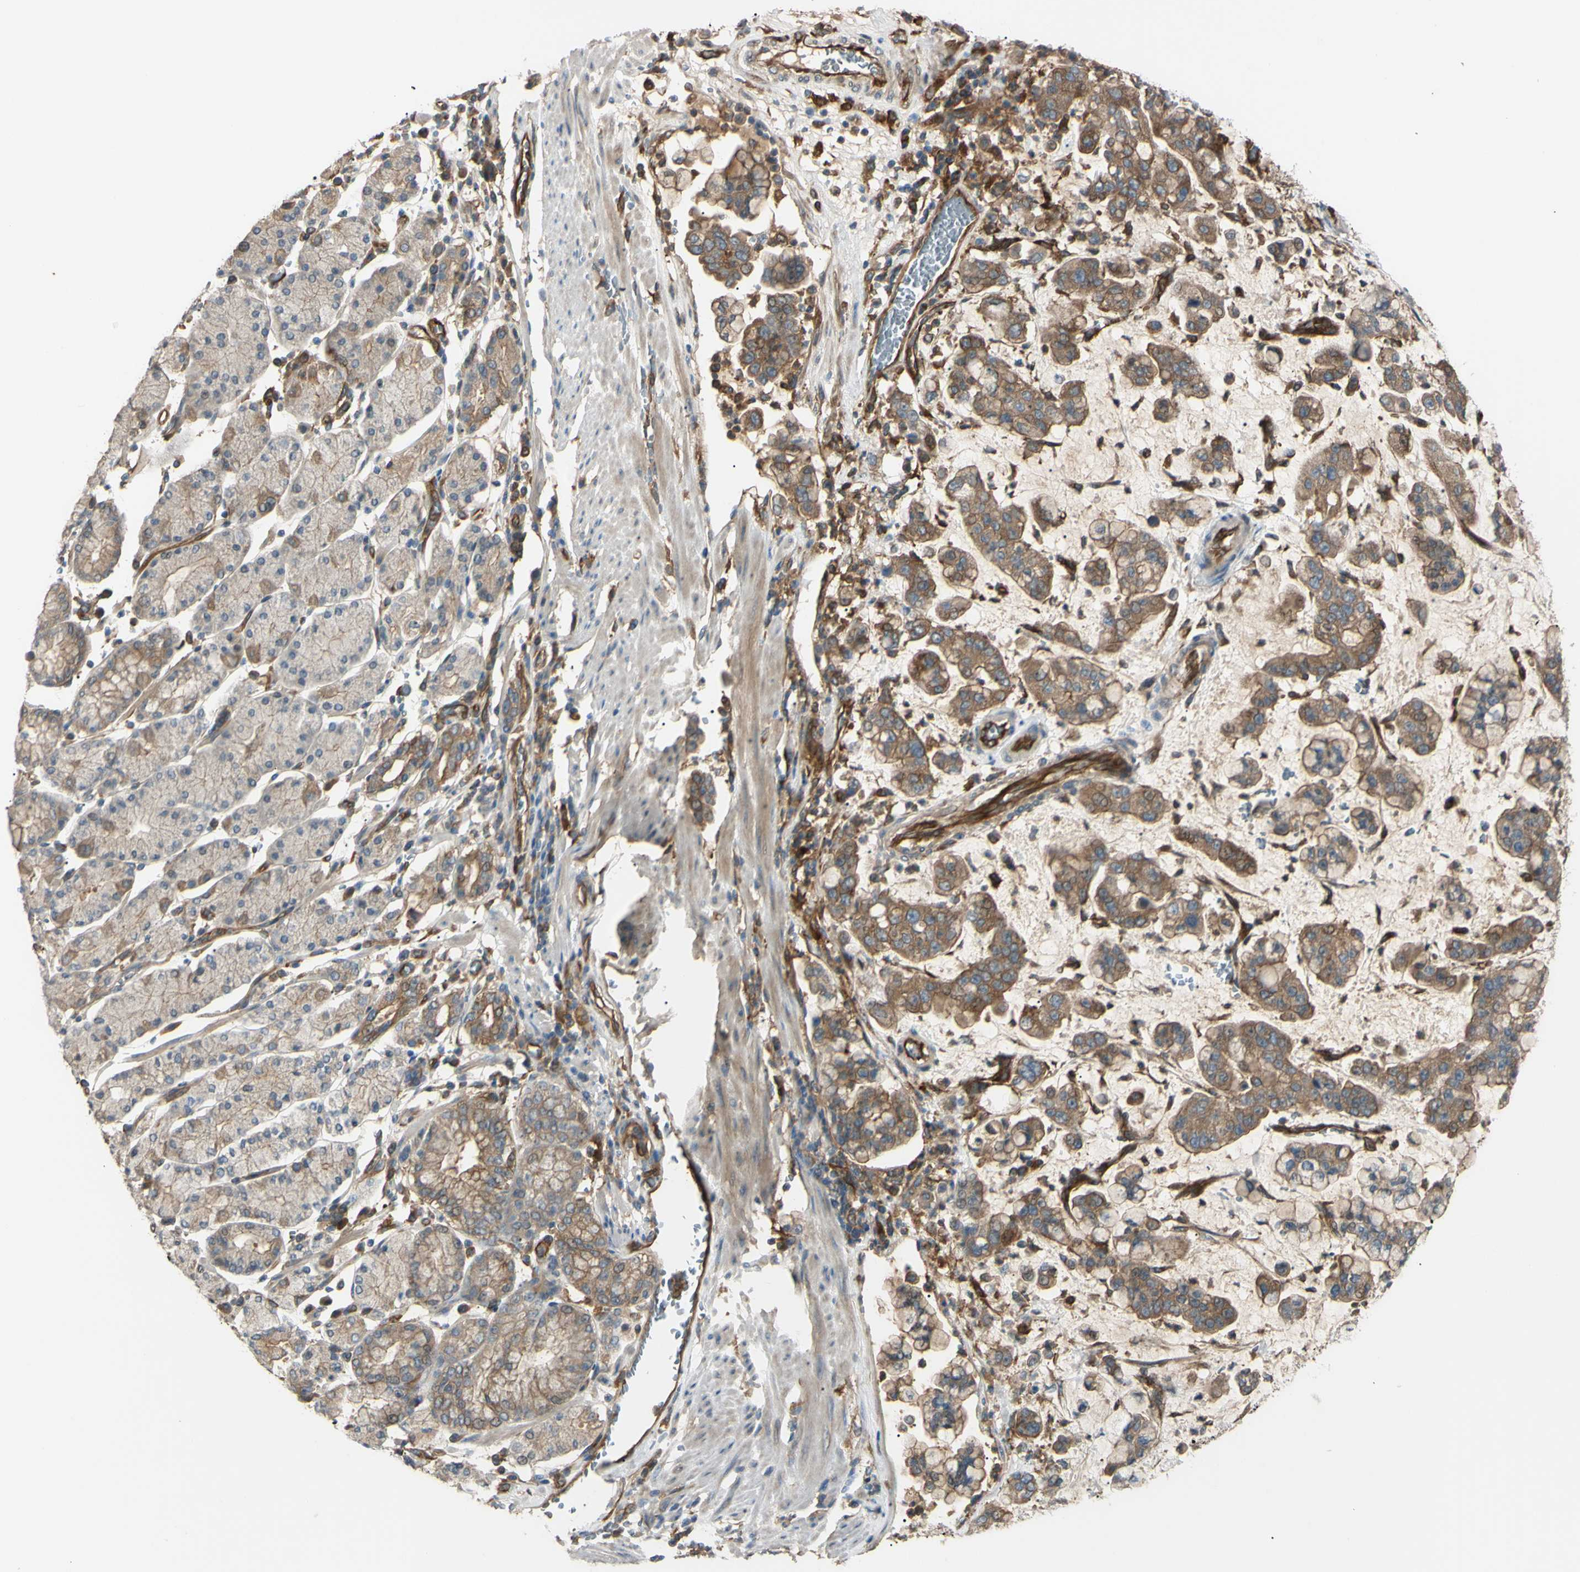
{"staining": {"intensity": "moderate", "quantity": ">75%", "location": "cytoplasmic/membranous"}, "tissue": "stomach cancer", "cell_type": "Tumor cells", "image_type": "cancer", "snomed": [{"axis": "morphology", "description": "Normal tissue, NOS"}, {"axis": "morphology", "description": "Adenocarcinoma, NOS"}, {"axis": "topography", "description": "Stomach, upper"}, {"axis": "topography", "description": "Stomach"}], "caption": "Human adenocarcinoma (stomach) stained for a protein (brown) reveals moderate cytoplasmic/membranous positive positivity in approximately >75% of tumor cells.", "gene": "PTPN12", "patient": {"sex": "male", "age": 76}}